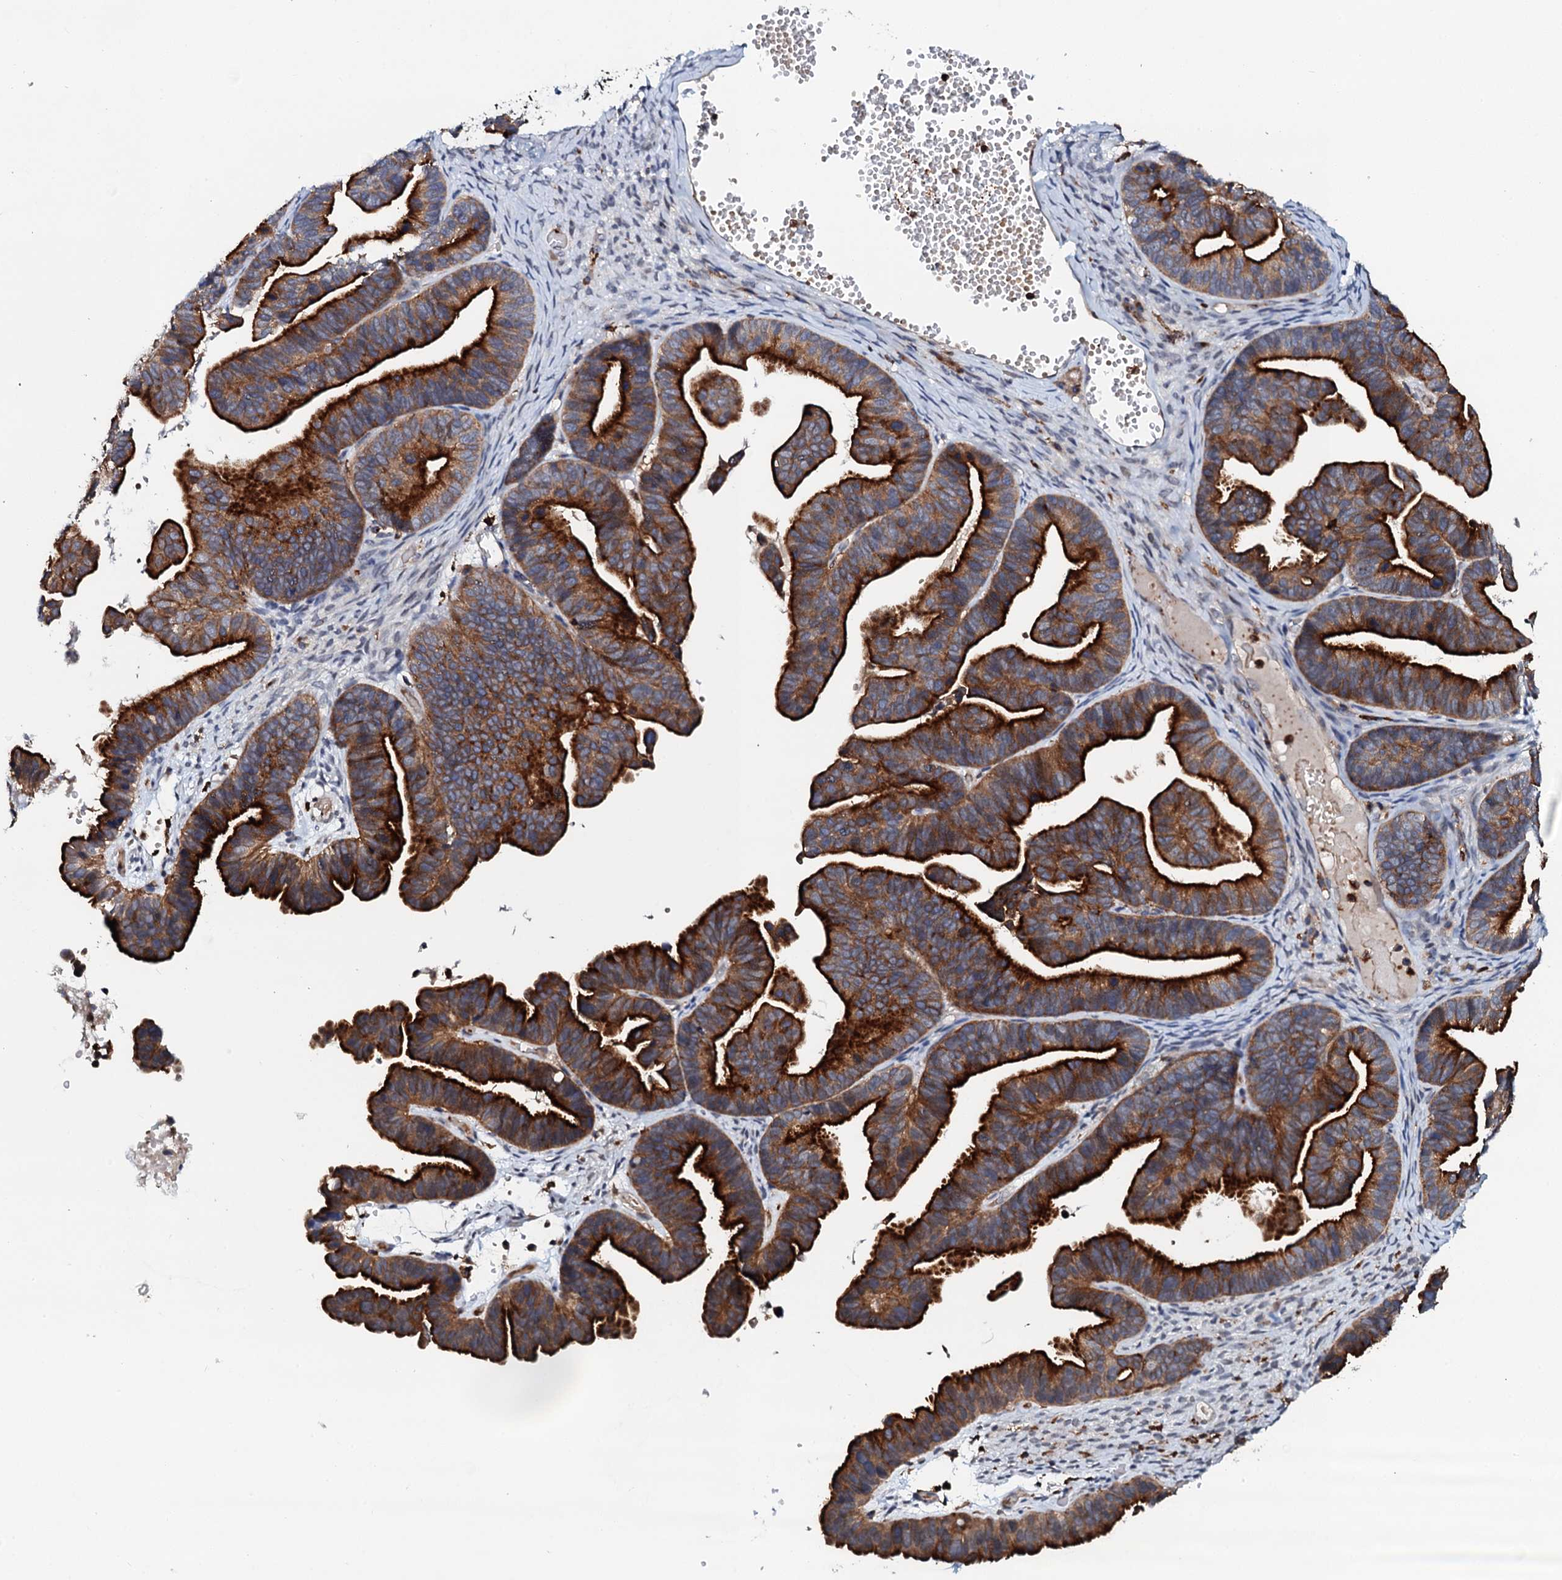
{"staining": {"intensity": "strong", "quantity": ">75%", "location": "cytoplasmic/membranous"}, "tissue": "ovarian cancer", "cell_type": "Tumor cells", "image_type": "cancer", "snomed": [{"axis": "morphology", "description": "Cystadenocarcinoma, serous, NOS"}, {"axis": "topography", "description": "Ovary"}], "caption": "Serous cystadenocarcinoma (ovarian) tissue demonstrates strong cytoplasmic/membranous staining in approximately >75% of tumor cells, visualized by immunohistochemistry.", "gene": "VAMP8", "patient": {"sex": "female", "age": 56}}